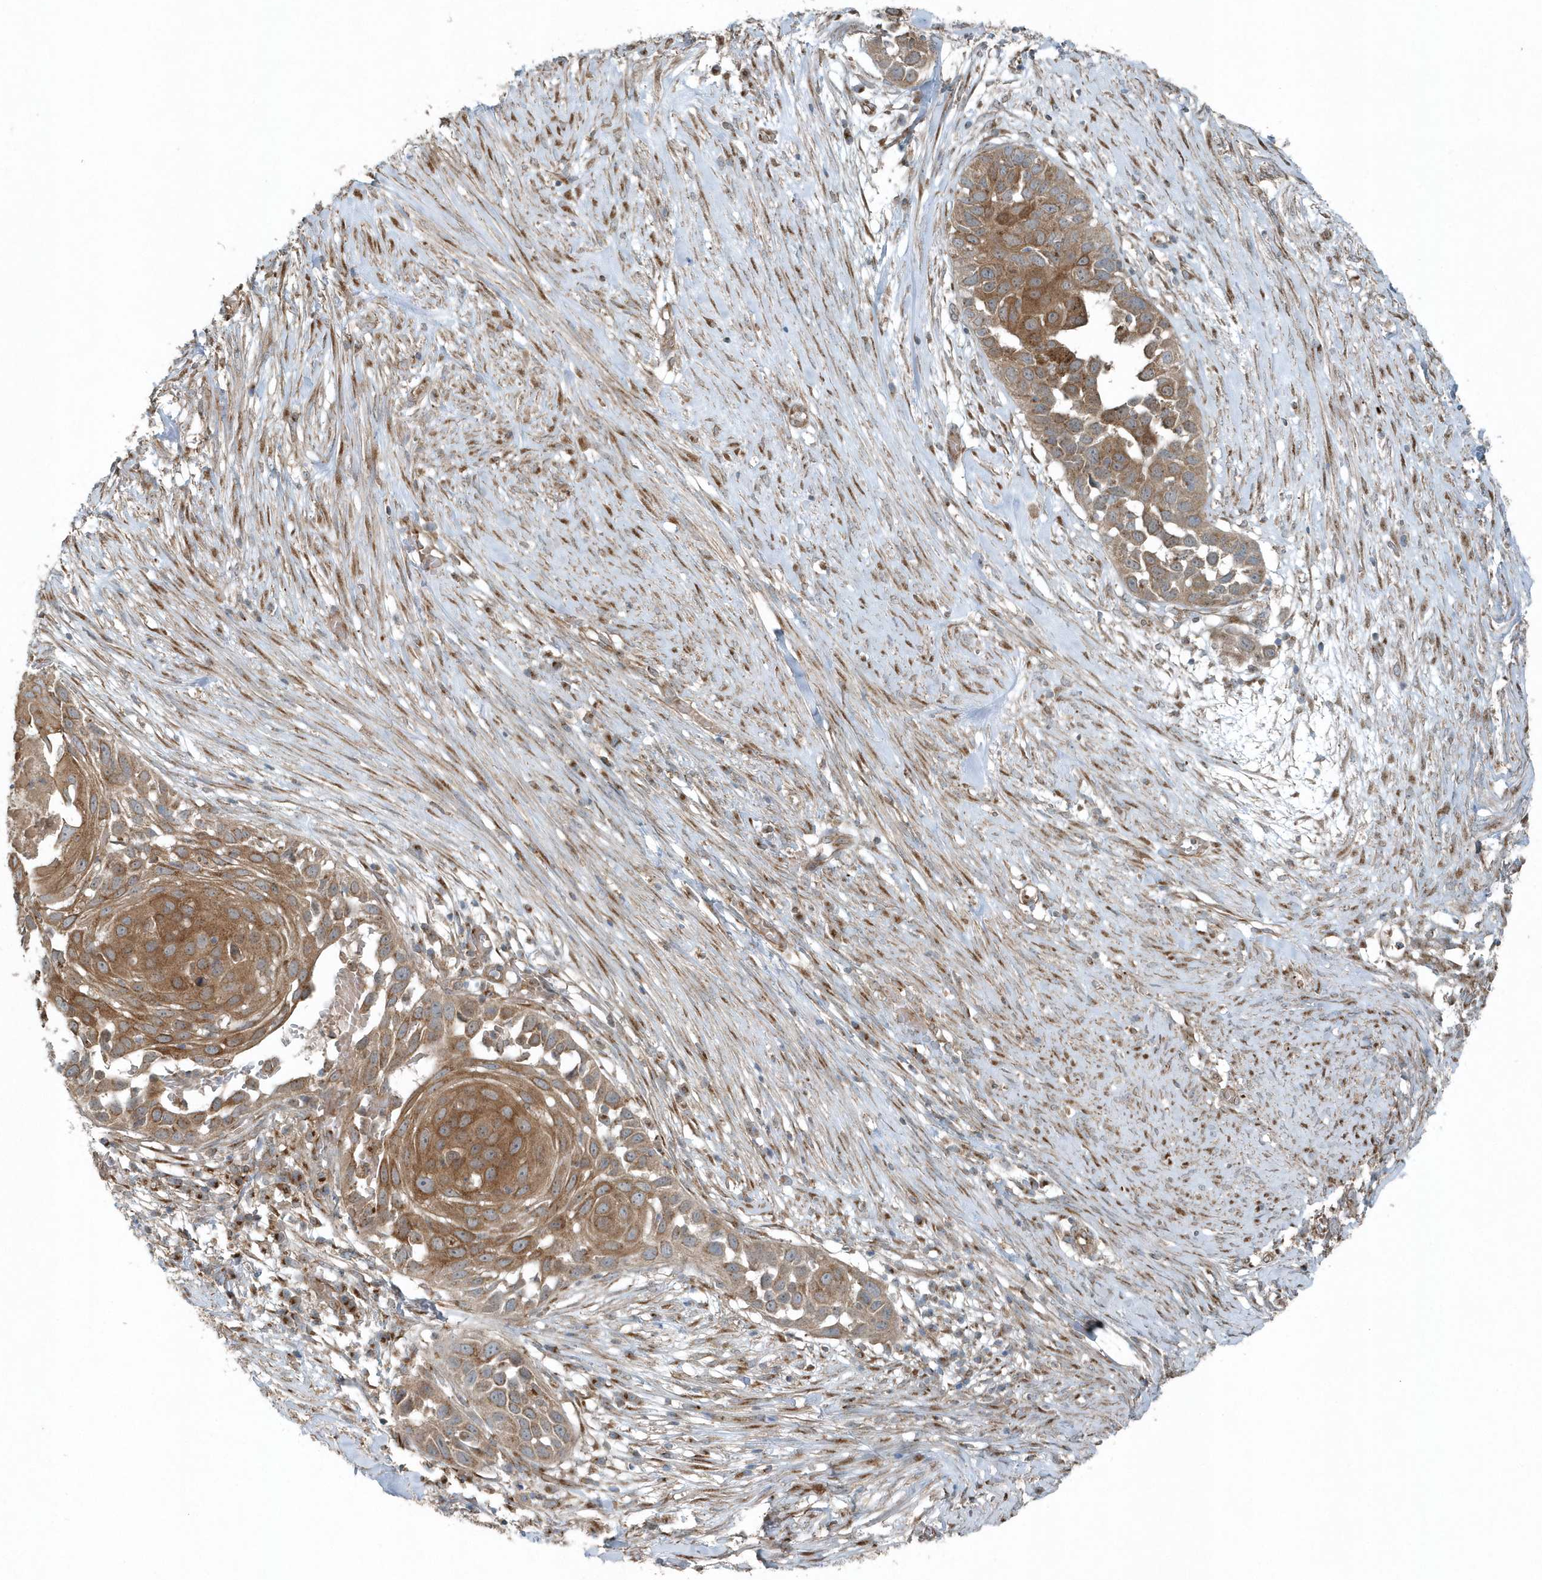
{"staining": {"intensity": "moderate", "quantity": ">75%", "location": "cytoplasmic/membranous"}, "tissue": "skin cancer", "cell_type": "Tumor cells", "image_type": "cancer", "snomed": [{"axis": "morphology", "description": "Squamous cell carcinoma, NOS"}, {"axis": "topography", "description": "Skin"}], "caption": "Protein analysis of skin squamous cell carcinoma tissue demonstrates moderate cytoplasmic/membranous positivity in approximately >75% of tumor cells.", "gene": "GCC2", "patient": {"sex": "female", "age": 44}}